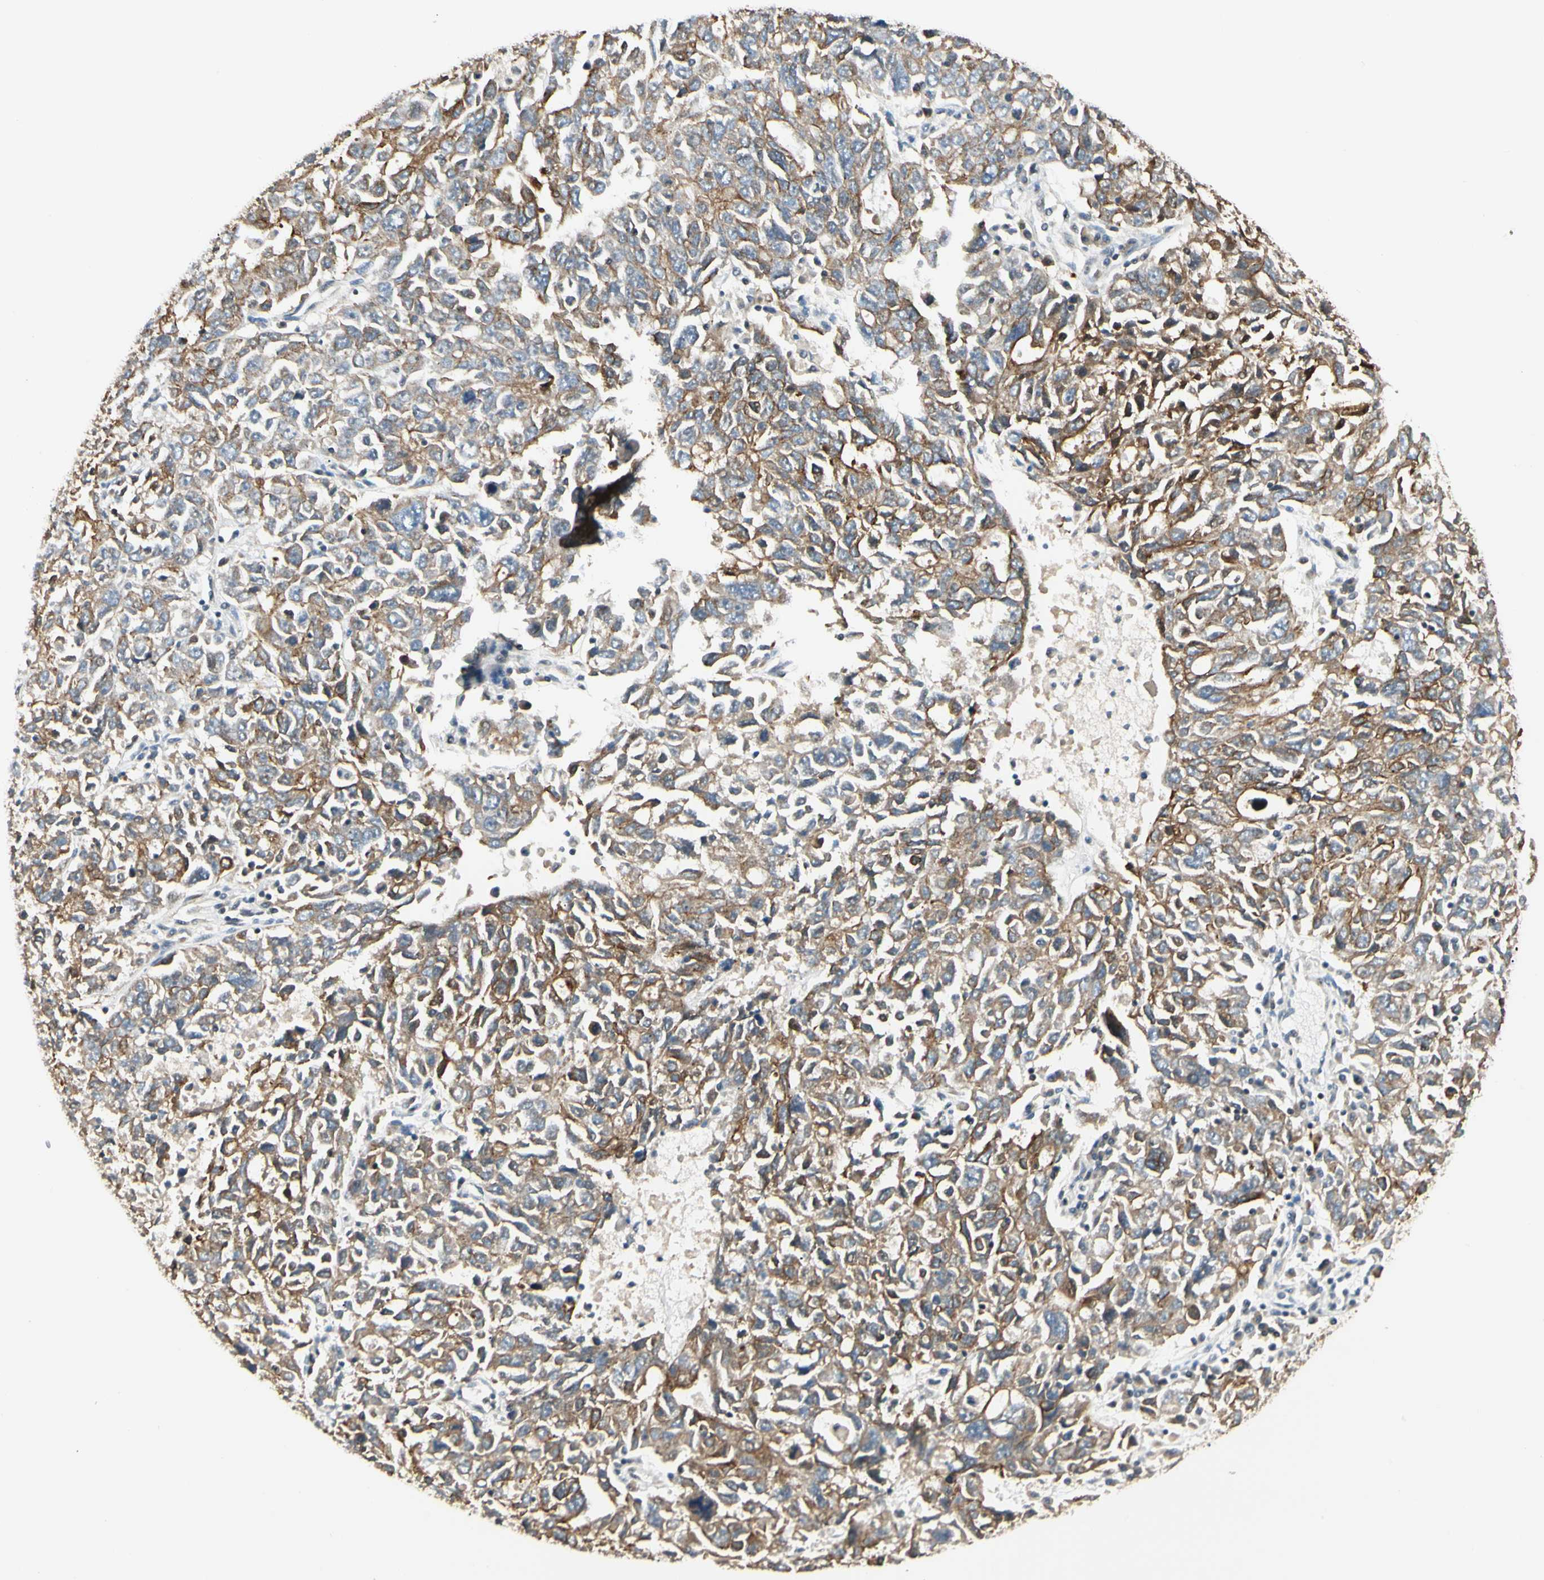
{"staining": {"intensity": "moderate", "quantity": ">75%", "location": "cytoplasmic/membranous"}, "tissue": "ovarian cancer", "cell_type": "Tumor cells", "image_type": "cancer", "snomed": [{"axis": "morphology", "description": "Carcinoma, endometroid"}, {"axis": "topography", "description": "Ovary"}], "caption": "IHC image of human ovarian cancer stained for a protein (brown), which shows medium levels of moderate cytoplasmic/membranous staining in about >75% of tumor cells.", "gene": "ATXN1", "patient": {"sex": "female", "age": 62}}